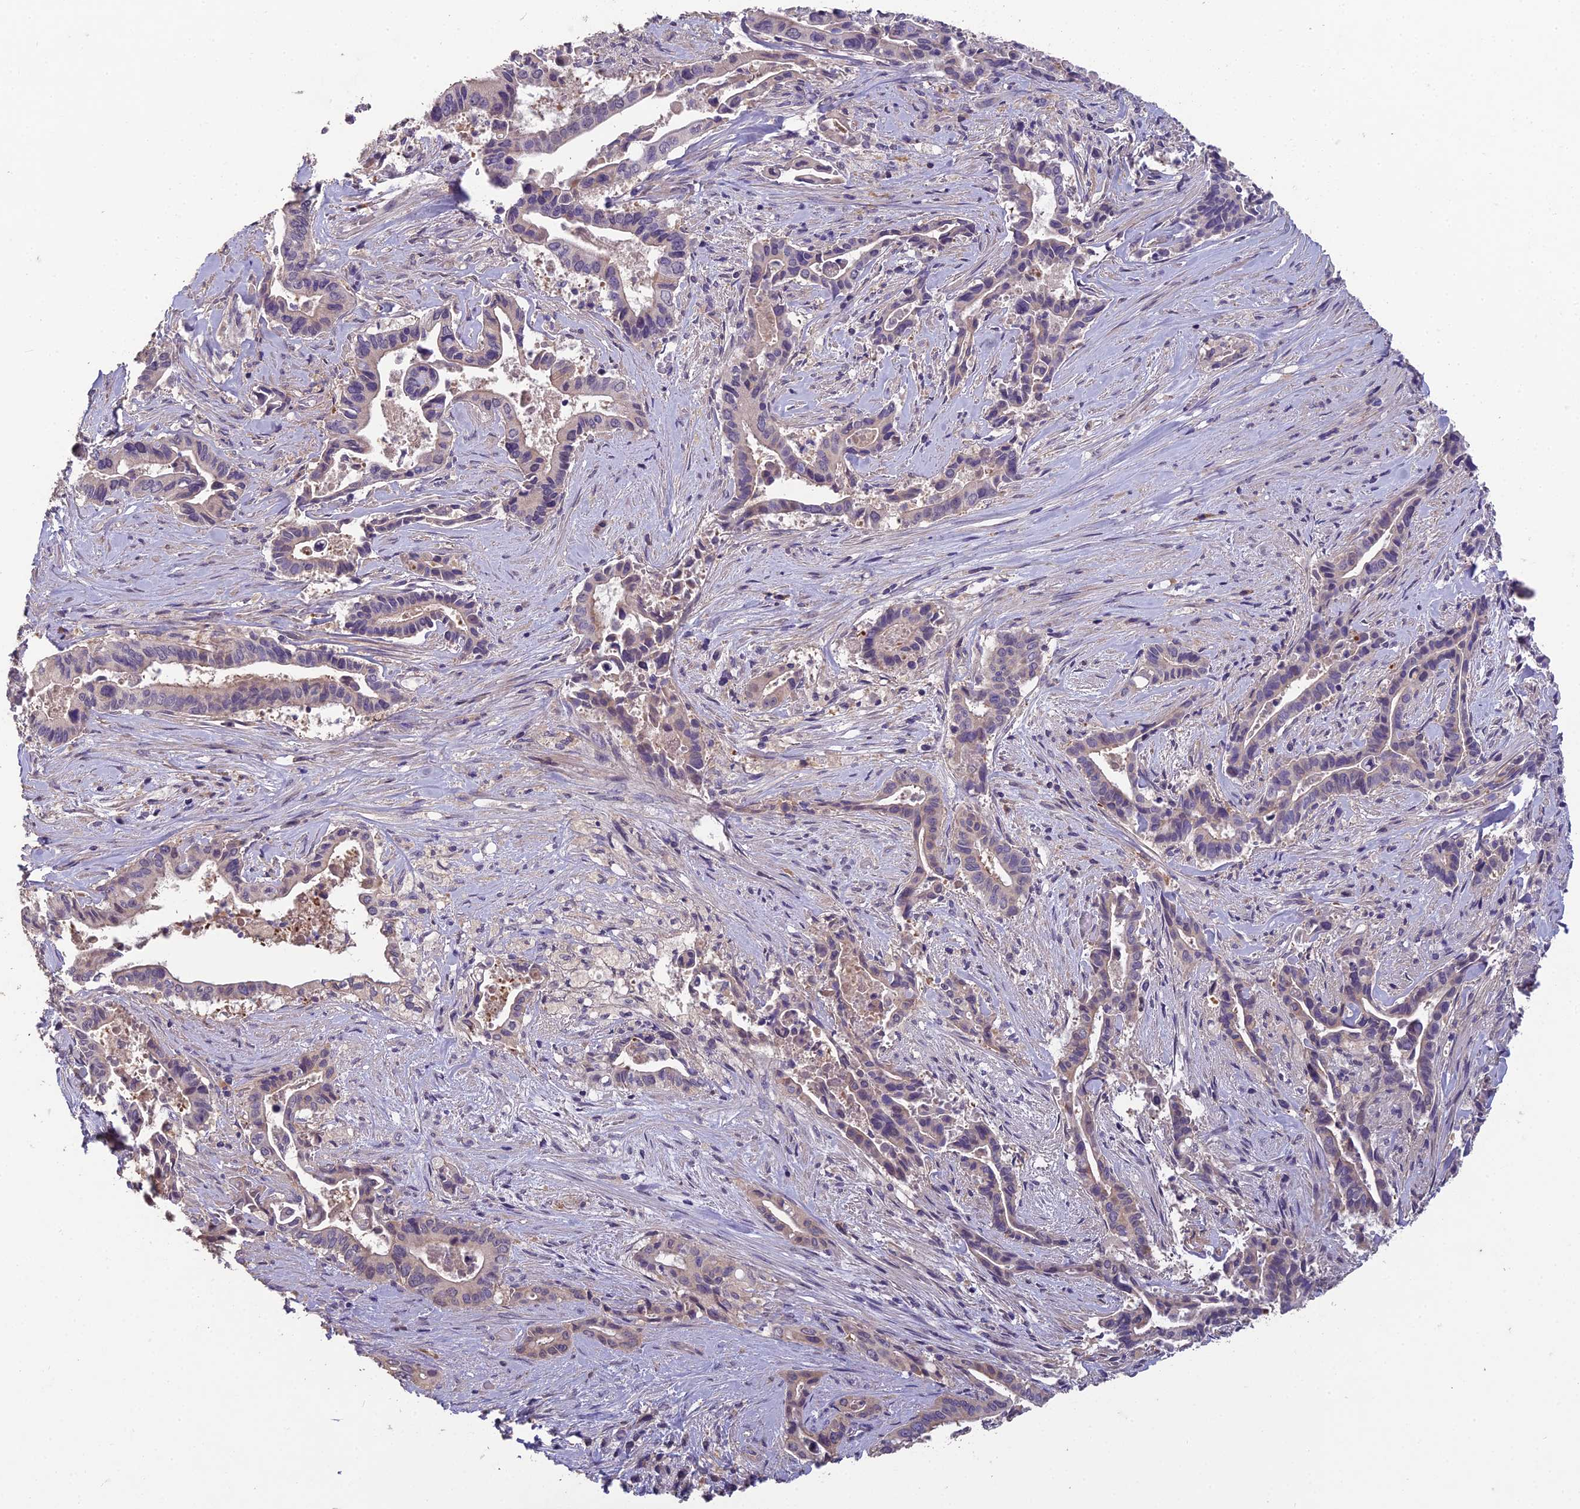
{"staining": {"intensity": "weak", "quantity": "<25%", "location": "cytoplasmic/membranous"}, "tissue": "pancreatic cancer", "cell_type": "Tumor cells", "image_type": "cancer", "snomed": [{"axis": "morphology", "description": "Adenocarcinoma, NOS"}, {"axis": "topography", "description": "Pancreas"}], "caption": "Tumor cells show no significant protein staining in pancreatic adenocarcinoma.", "gene": "CEACAM16", "patient": {"sex": "female", "age": 77}}